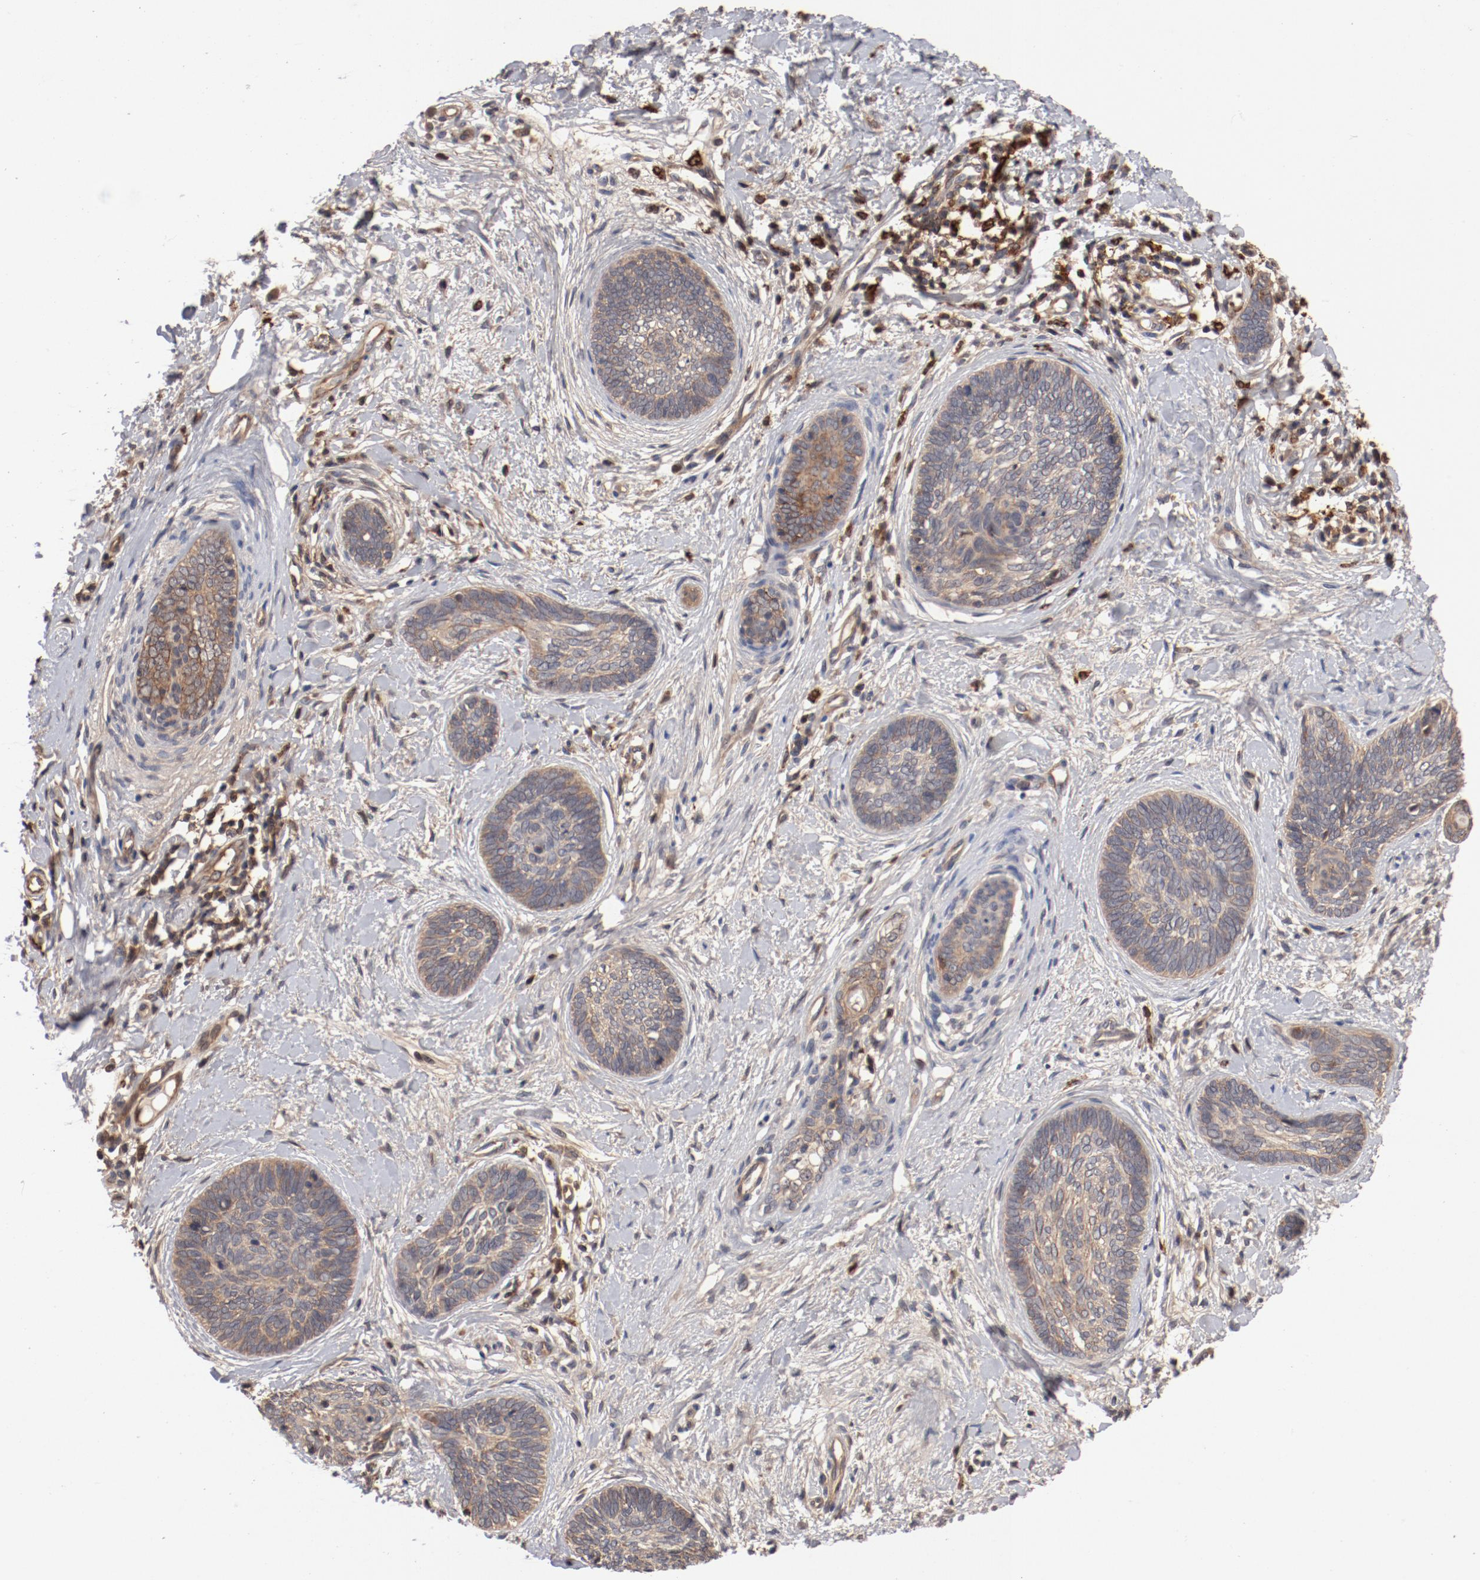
{"staining": {"intensity": "weak", "quantity": ">75%", "location": "cytoplasmic/membranous"}, "tissue": "skin cancer", "cell_type": "Tumor cells", "image_type": "cancer", "snomed": [{"axis": "morphology", "description": "Basal cell carcinoma"}, {"axis": "topography", "description": "Skin"}], "caption": "Protein expression analysis of skin basal cell carcinoma exhibits weak cytoplasmic/membranous expression in about >75% of tumor cells.", "gene": "GUF1", "patient": {"sex": "female", "age": 81}}